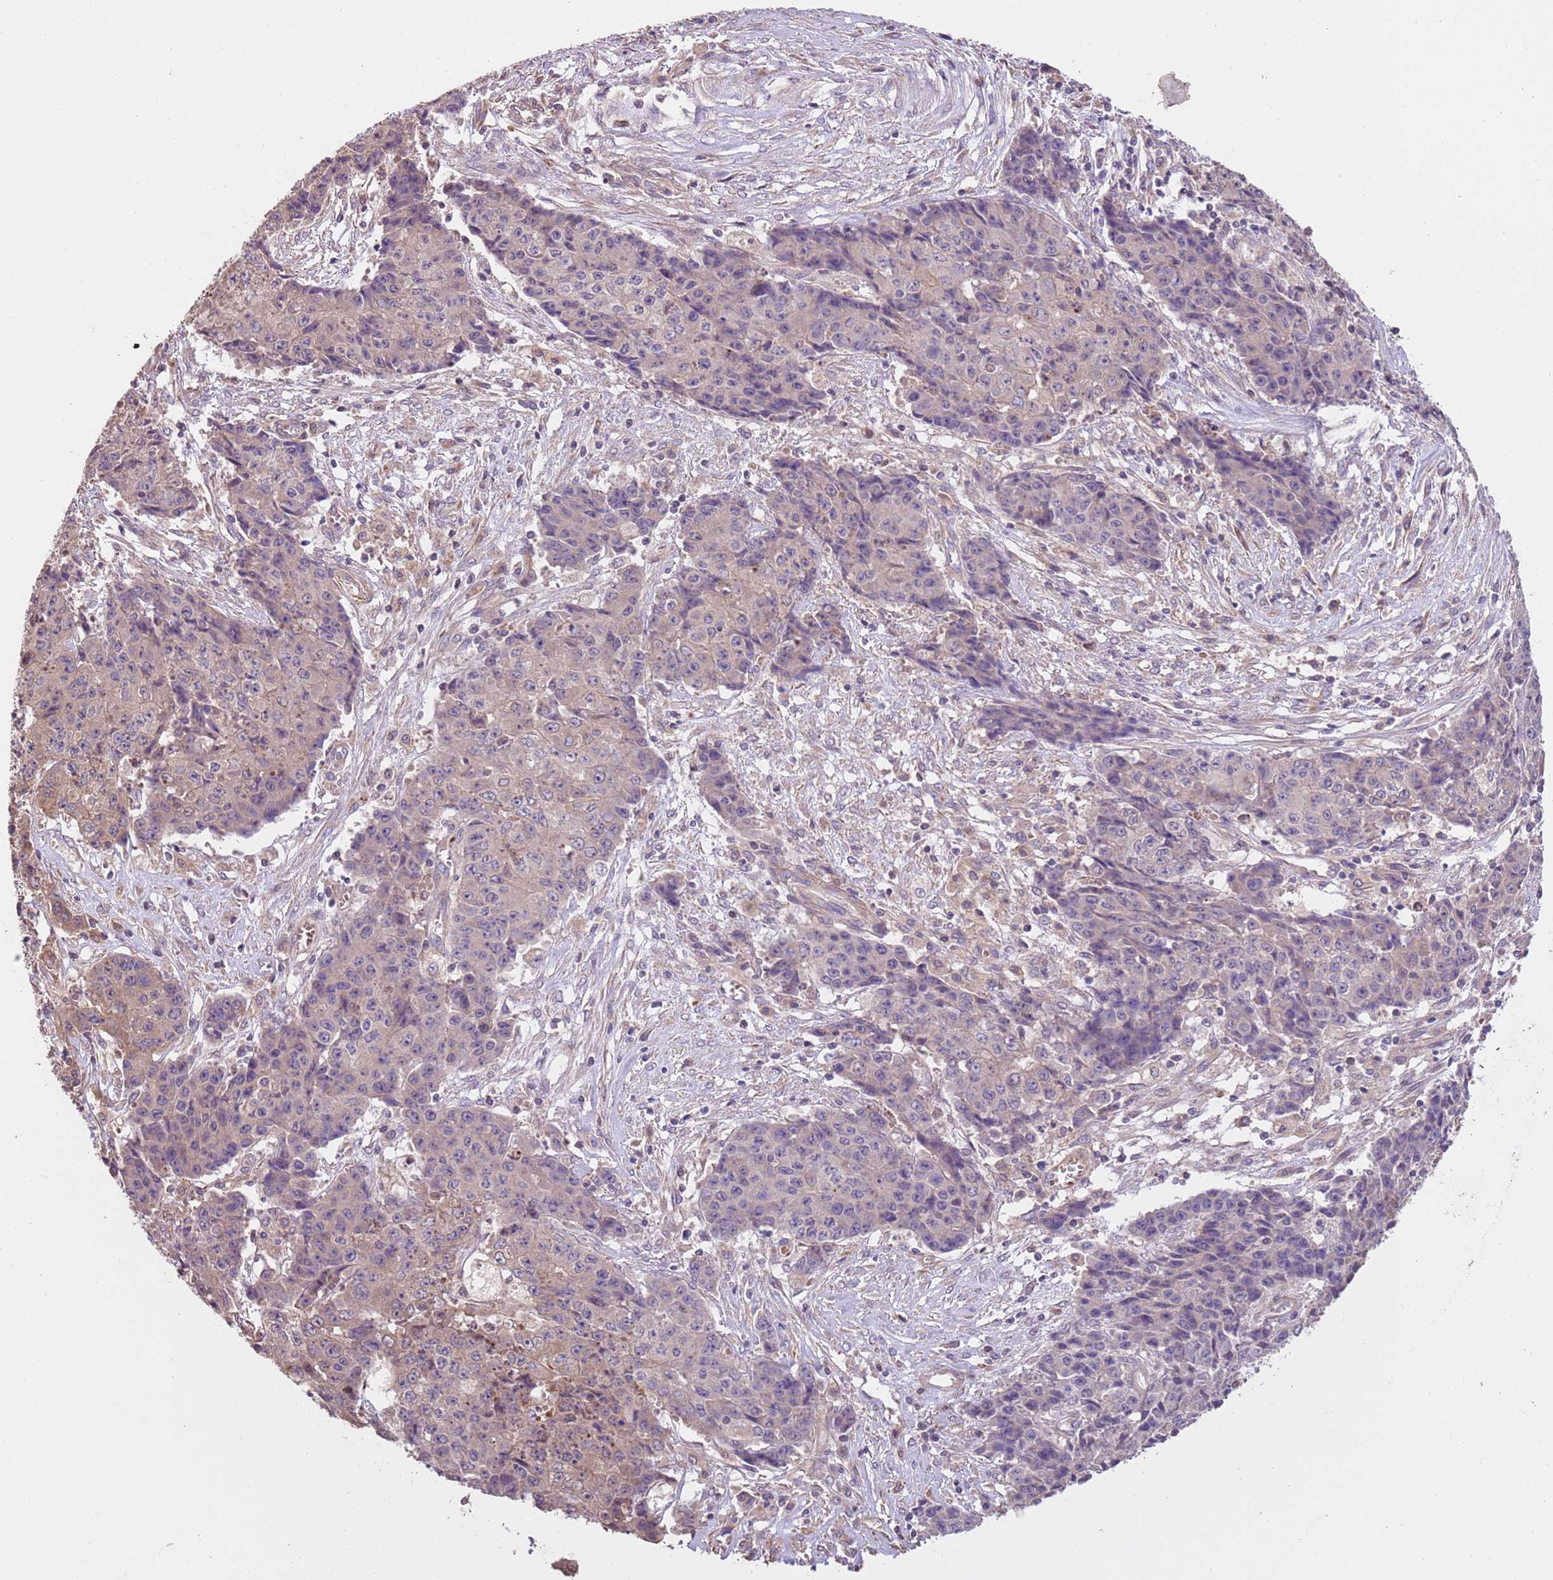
{"staining": {"intensity": "weak", "quantity": ">75%", "location": "cytoplasmic/membranous"}, "tissue": "ovarian cancer", "cell_type": "Tumor cells", "image_type": "cancer", "snomed": [{"axis": "morphology", "description": "Carcinoma, endometroid"}, {"axis": "topography", "description": "Ovary"}], "caption": "A brown stain labels weak cytoplasmic/membranous positivity of a protein in human ovarian cancer tumor cells. (Brightfield microscopy of DAB IHC at high magnification).", "gene": "FAM89B", "patient": {"sex": "female", "age": 42}}